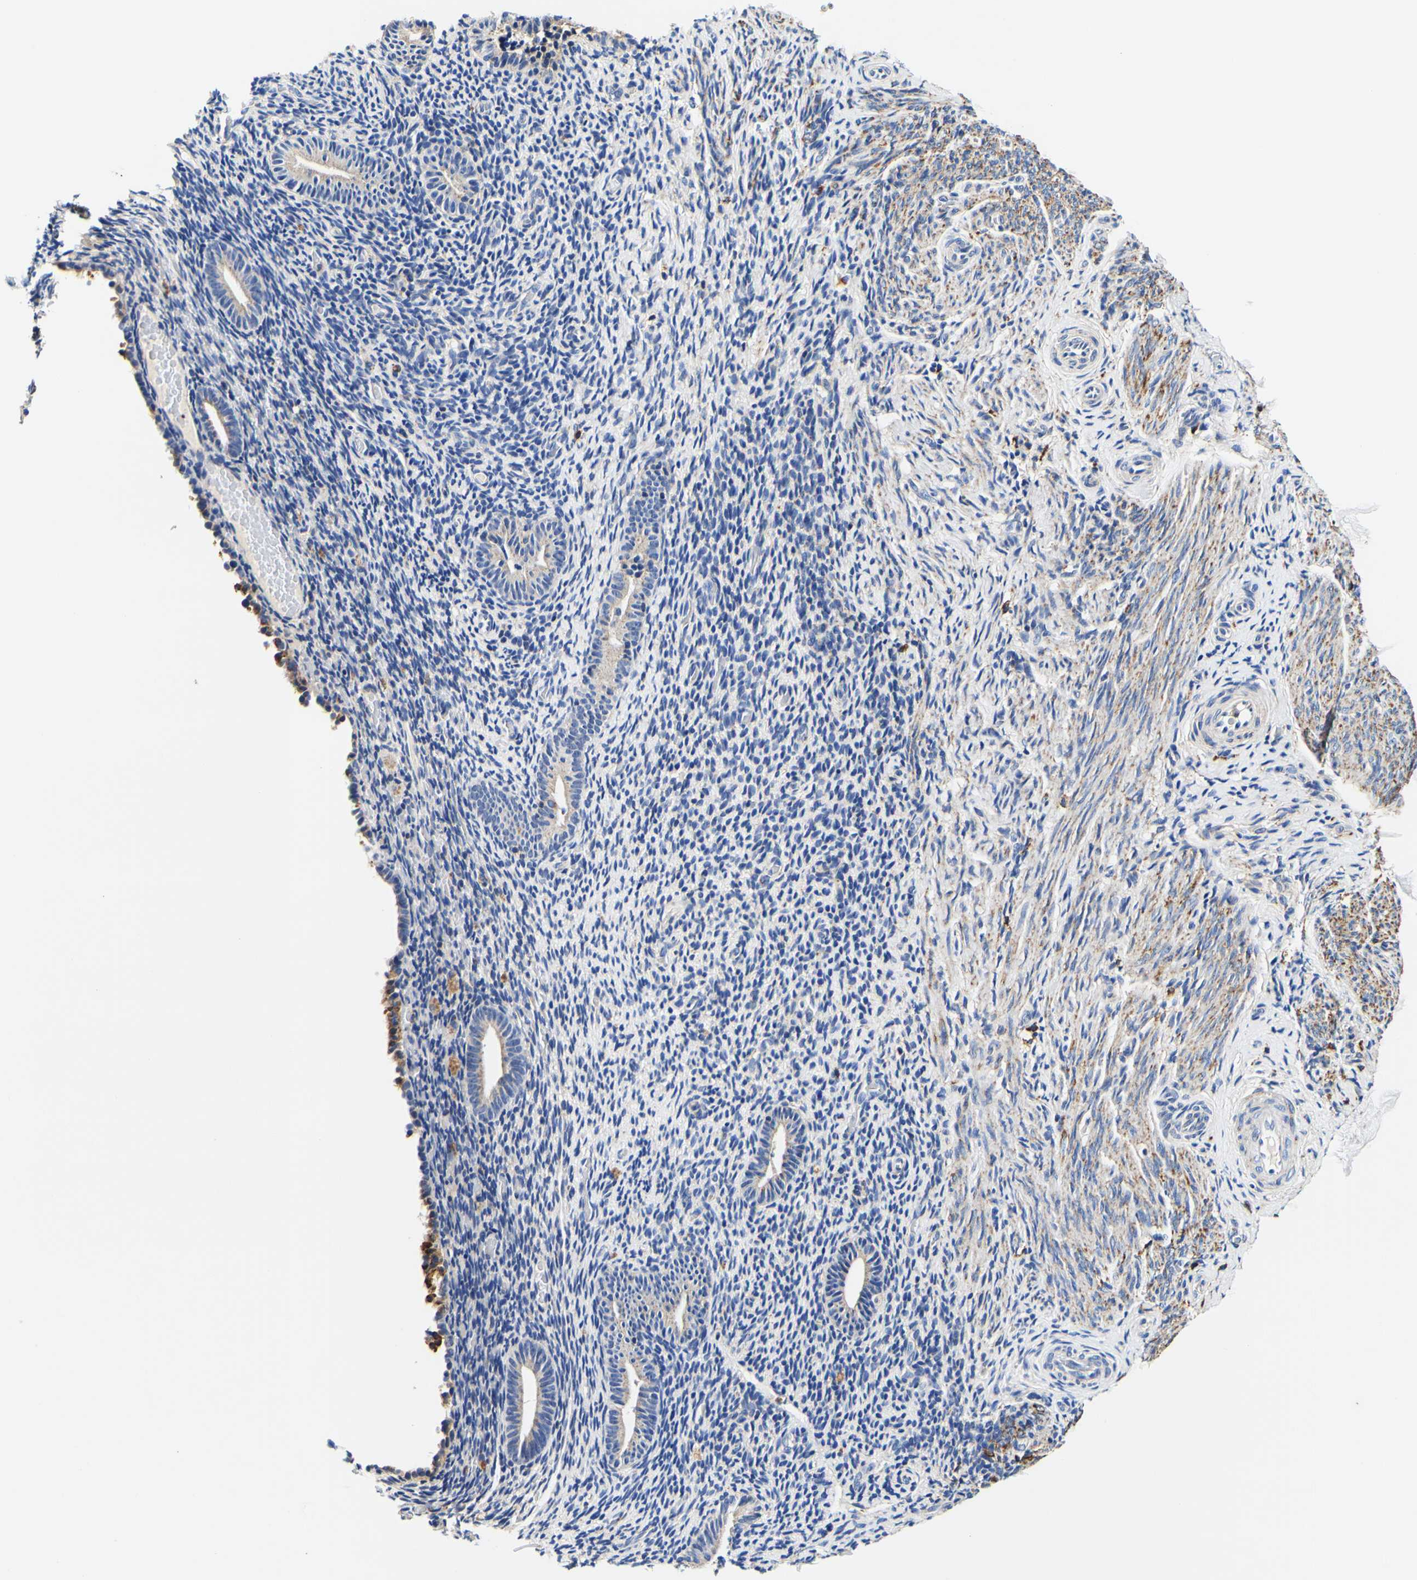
{"staining": {"intensity": "negative", "quantity": "none", "location": "none"}, "tissue": "endometrium", "cell_type": "Cells in endometrial stroma", "image_type": "normal", "snomed": [{"axis": "morphology", "description": "Normal tissue, NOS"}, {"axis": "topography", "description": "Endometrium"}], "caption": "Immunohistochemical staining of benign human endometrium reveals no significant positivity in cells in endometrial stroma. The staining was performed using DAB to visualize the protein expression in brown, while the nuclei were stained in blue with hematoxylin (Magnification: 20x).", "gene": "CAMK4", "patient": {"sex": "female", "age": 51}}